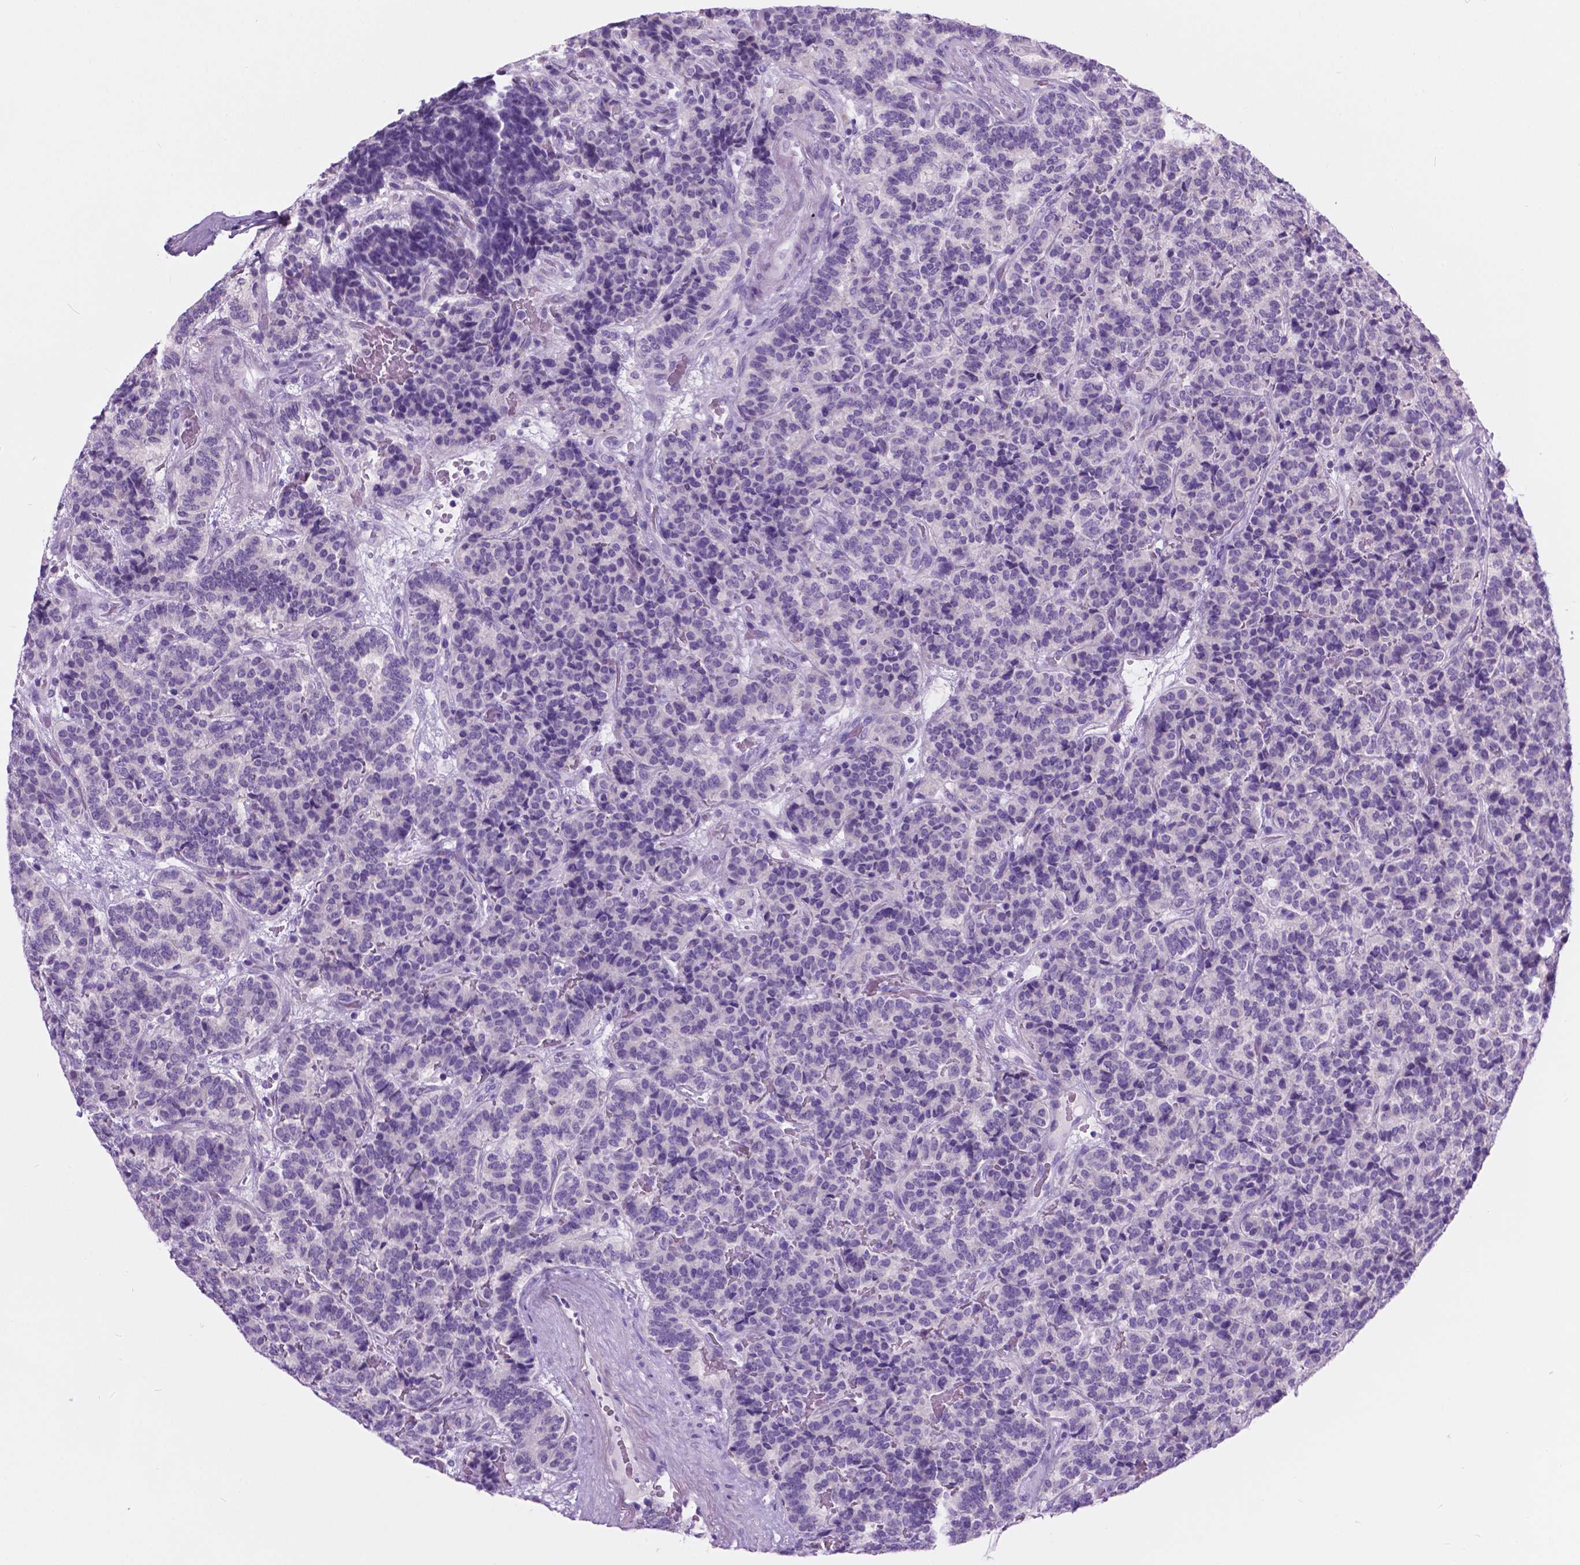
{"staining": {"intensity": "negative", "quantity": "none", "location": "none"}, "tissue": "carcinoid", "cell_type": "Tumor cells", "image_type": "cancer", "snomed": [{"axis": "morphology", "description": "Carcinoid, malignant, NOS"}, {"axis": "topography", "description": "Pancreas"}], "caption": "DAB (3,3'-diaminobenzidine) immunohistochemical staining of human carcinoid shows no significant positivity in tumor cells.", "gene": "ARMS2", "patient": {"sex": "male", "age": 36}}